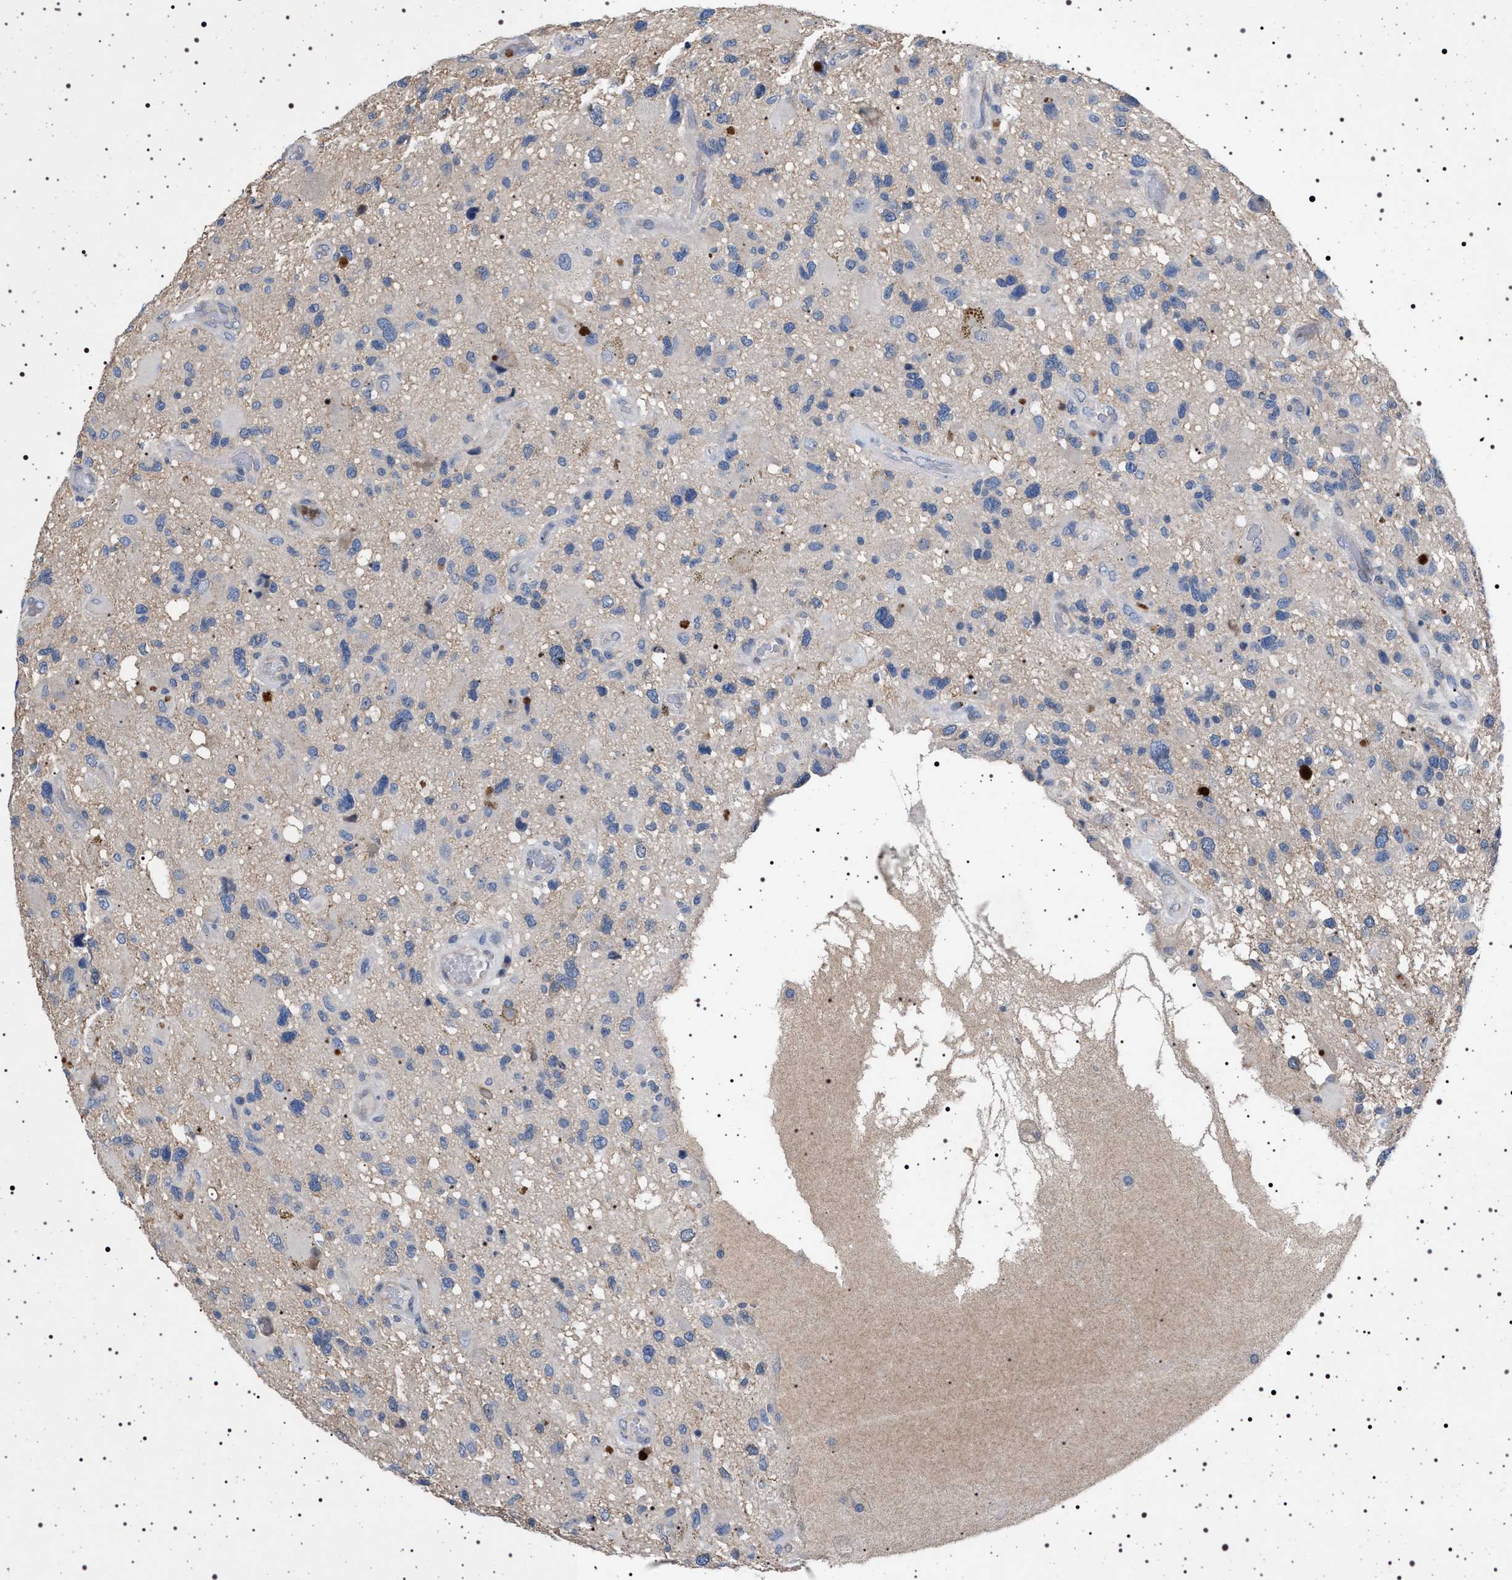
{"staining": {"intensity": "negative", "quantity": "none", "location": "none"}, "tissue": "glioma", "cell_type": "Tumor cells", "image_type": "cancer", "snomed": [{"axis": "morphology", "description": "Glioma, malignant, High grade"}, {"axis": "topography", "description": "Brain"}], "caption": "The image shows no staining of tumor cells in high-grade glioma (malignant). (Brightfield microscopy of DAB (3,3'-diaminobenzidine) immunohistochemistry at high magnification).", "gene": "NAT9", "patient": {"sex": "male", "age": 33}}